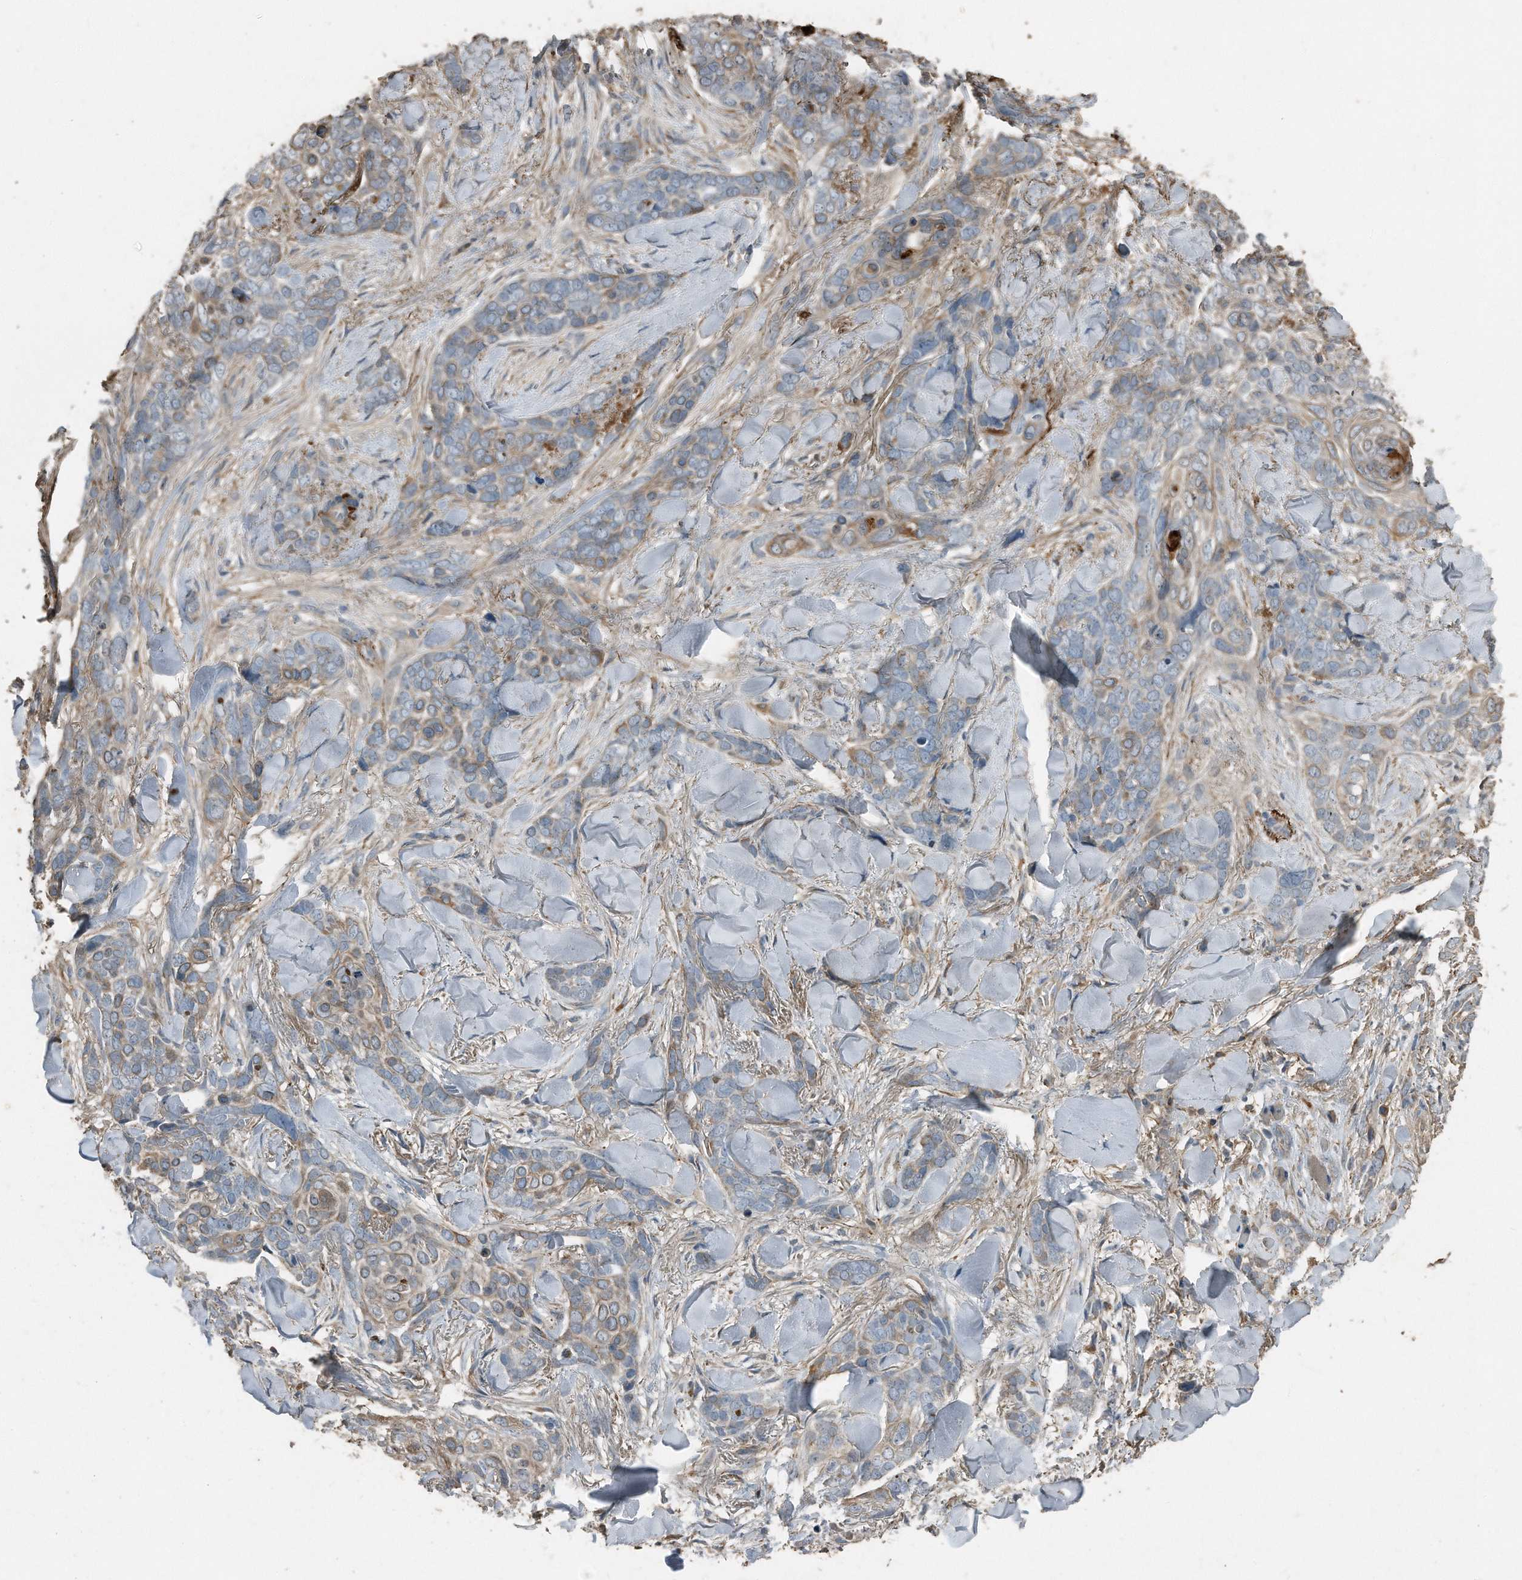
{"staining": {"intensity": "weak", "quantity": "25%-75%", "location": "cytoplasmic/membranous"}, "tissue": "skin cancer", "cell_type": "Tumor cells", "image_type": "cancer", "snomed": [{"axis": "morphology", "description": "Basal cell carcinoma"}, {"axis": "topography", "description": "Skin"}], "caption": "This is an image of immunohistochemistry staining of basal cell carcinoma (skin), which shows weak positivity in the cytoplasmic/membranous of tumor cells.", "gene": "C9", "patient": {"sex": "female", "age": 82}}